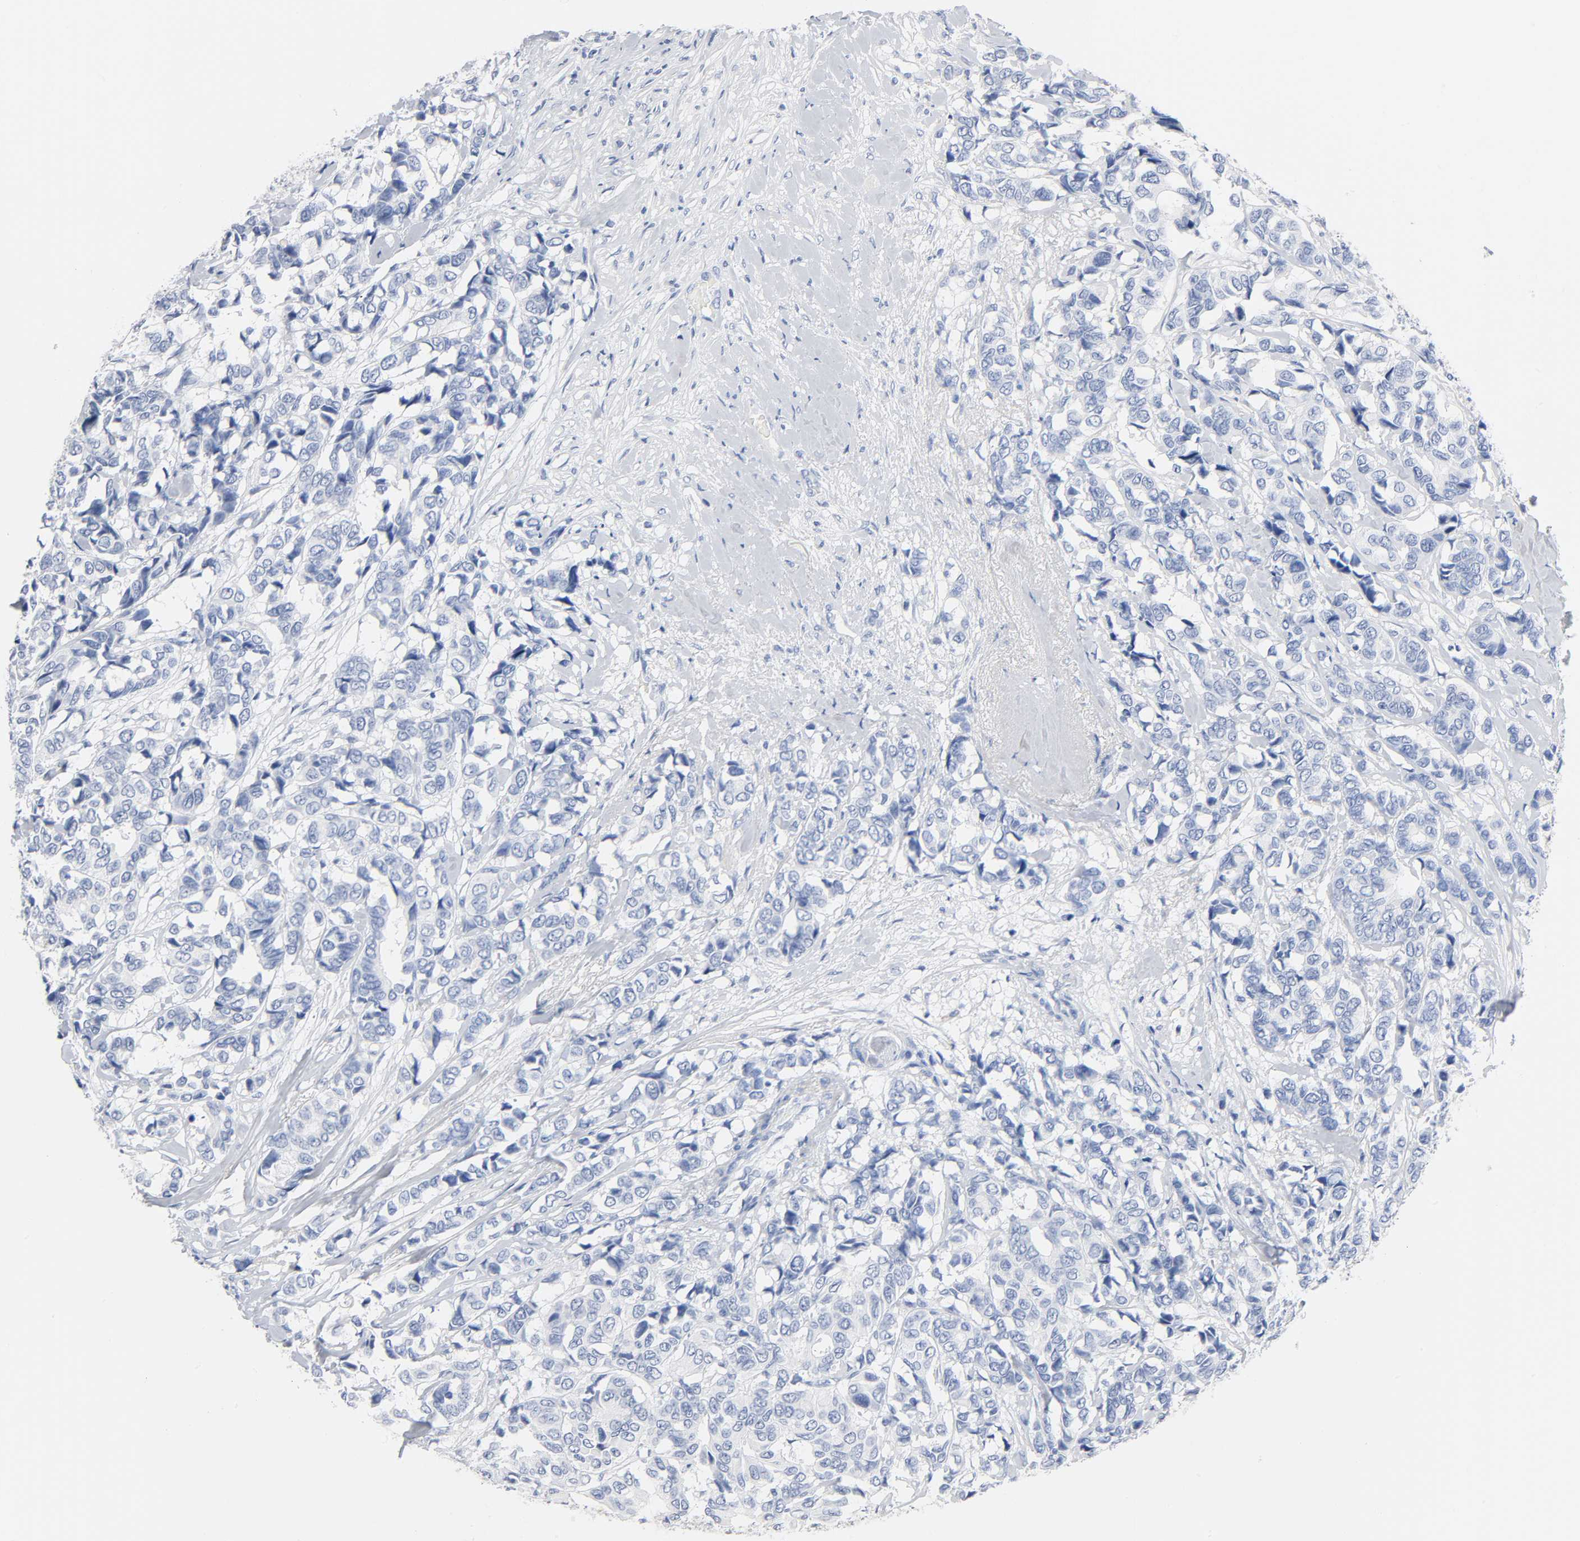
{"staining": {"intensity": "negative", "quantity": "none", "location": "none"}, "tissue": "breast cancer", "cell_type": "Tumor cells", "image_type": "cancer", "snomed": [{"axis": "morphology", "description": "Duct carcinoma"}, {"axis": "topography", "description": "Breast"}], "caption": "IHC photomicrograph of human breast invasive ductal carcinoma stained for a protein (brown), which reveals no expression in tumor cells. Brightfield microscopy of immunohistochemistry stained with DAB (brown) and hematoxylin (blue), captured at high magnification.", "gene": "ACP3", "patient": {"sex": "female", "age": 87}}